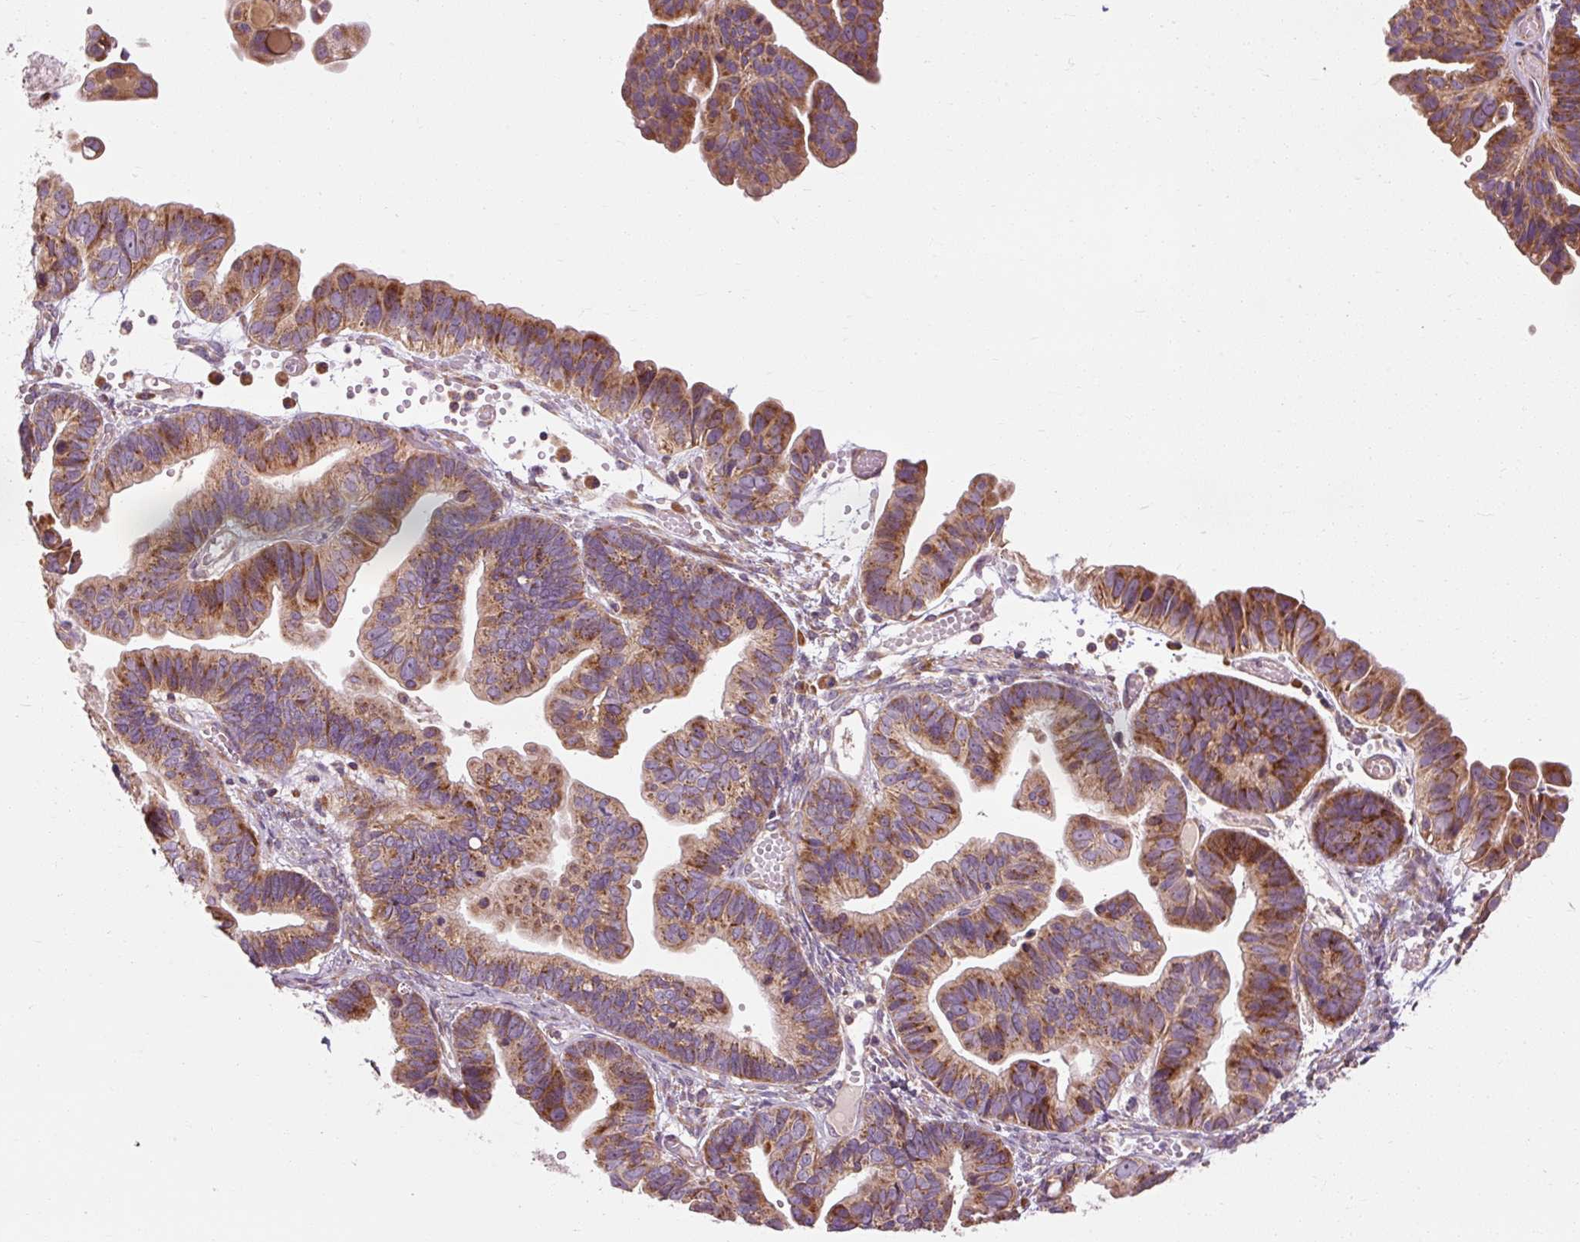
{"staining": {"intensity": "moderate", "quantity": ">75%", "location": "cytoplasmic/membranous"}, "tissue": "ovarian cancer", "cell_type": "Tumor cells", "image_type": "cancer", "snomed": [{"axis": "morphology", "description": "Cystadenocarcinoma, serous, NOS"}, {"axis": "topography", "description": "Ovary"}], "caption": "A micrograph showing moderate cytoplasmic/membranous positivity in about >75% of tumor cells in serous cystadenocarcinoma (ovarian), as visualized by brown immunohistochemical staining.", "gene": "PRSS48", "patient": {"sex": "female", "age": 56}}